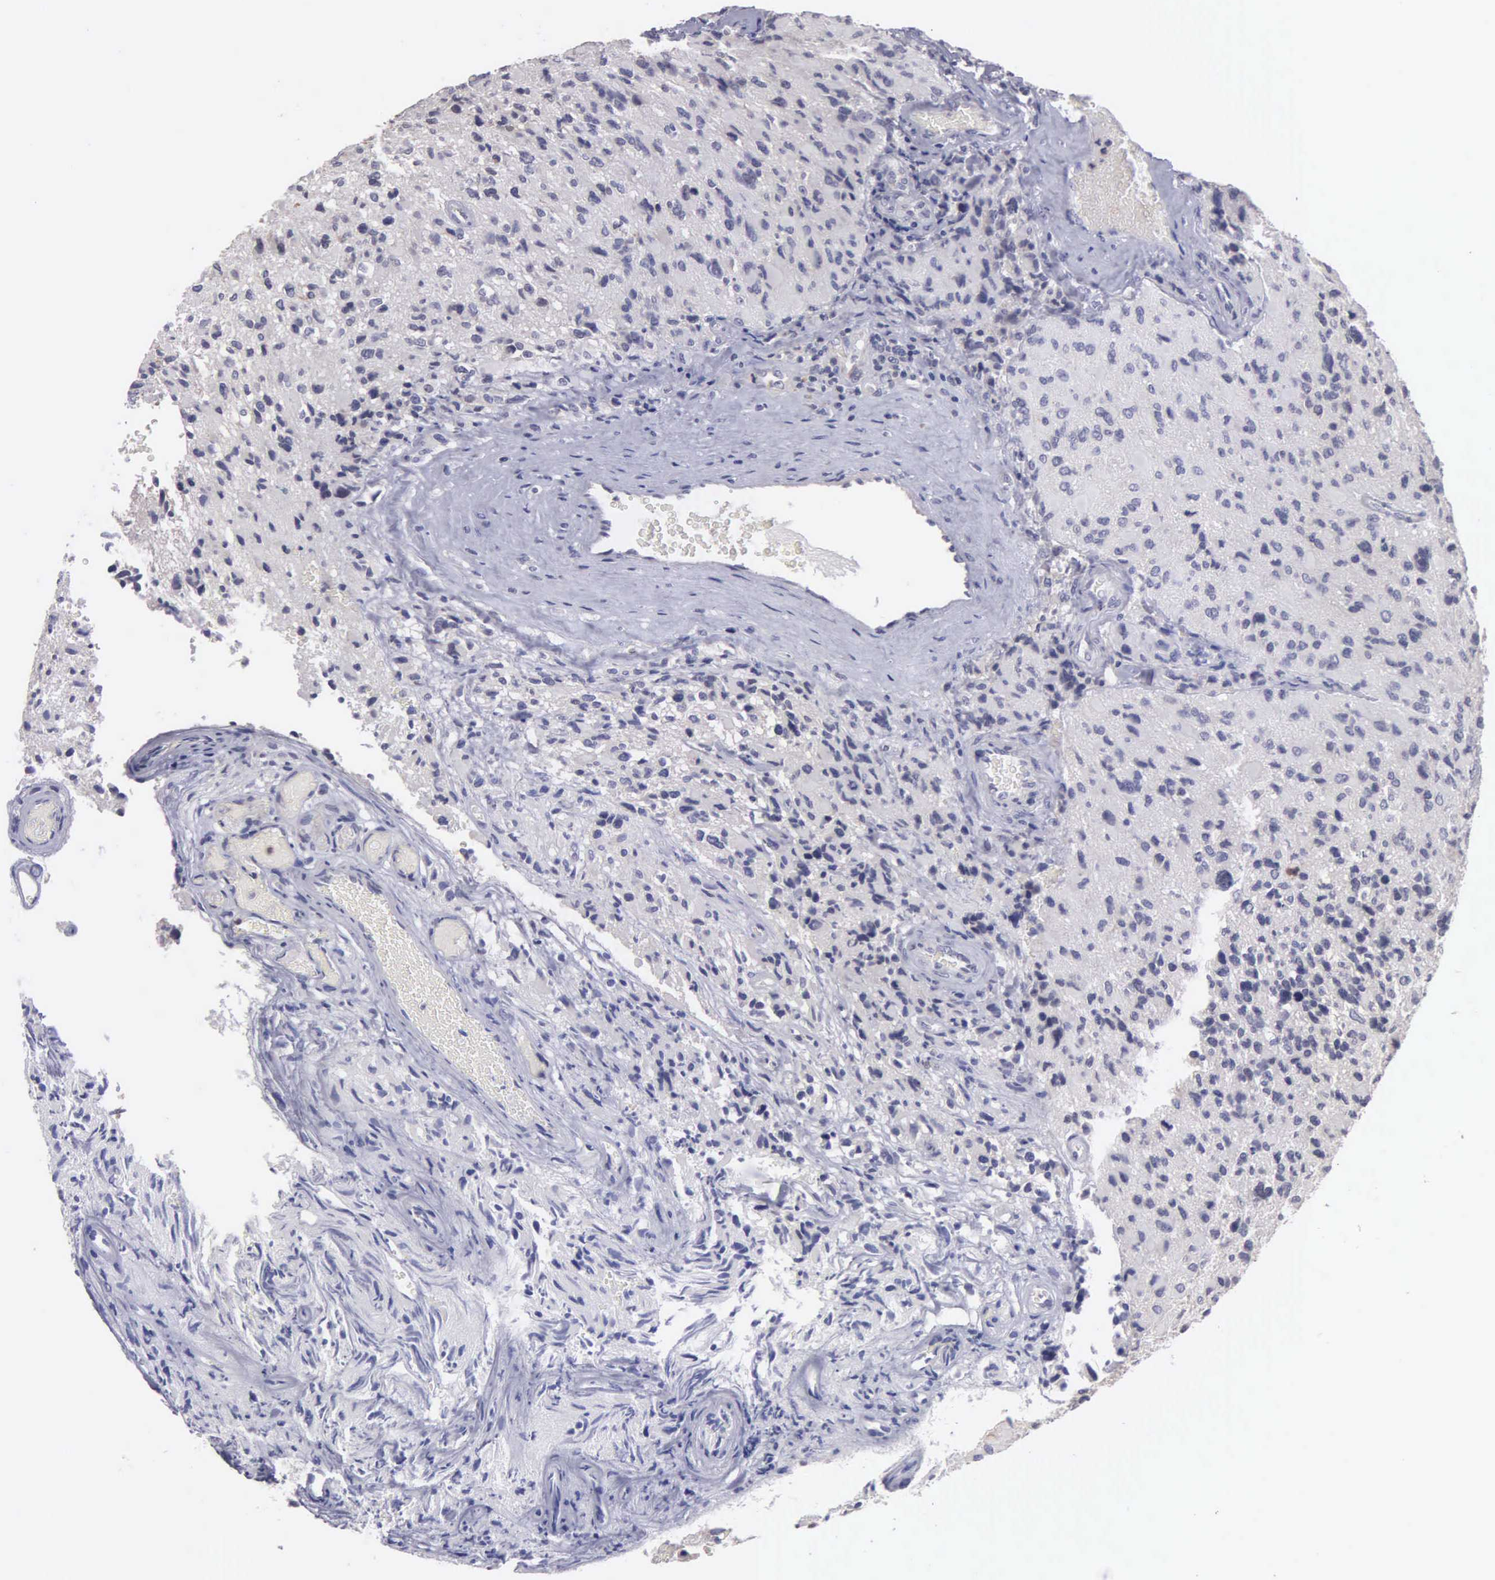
{"staining": {"intensity": "negative", "quantity": "none", "location": "none"}, "tissue": "glioma", "cell_type": "Tumor cells", "image_type": "cancer", "snomed": [{"axis": "morphology", "description": "Glioma, malignant, High grade"}, {"axis": "topography", "description": "Brain"}], "caption": "Immunohistochemistry (IHC) photomicrograph of malignant glioma (high-grade) stained for a protein (brown), which demonstrates no staining in tumor cells. The staining was performed using DAB to visualize the protein expression in brown, while the nuclei were stained in blue with hematoxylin (Magnification: 20x).", "gene": "BRD1", "patient": {"sex": "male", "age": 69}}